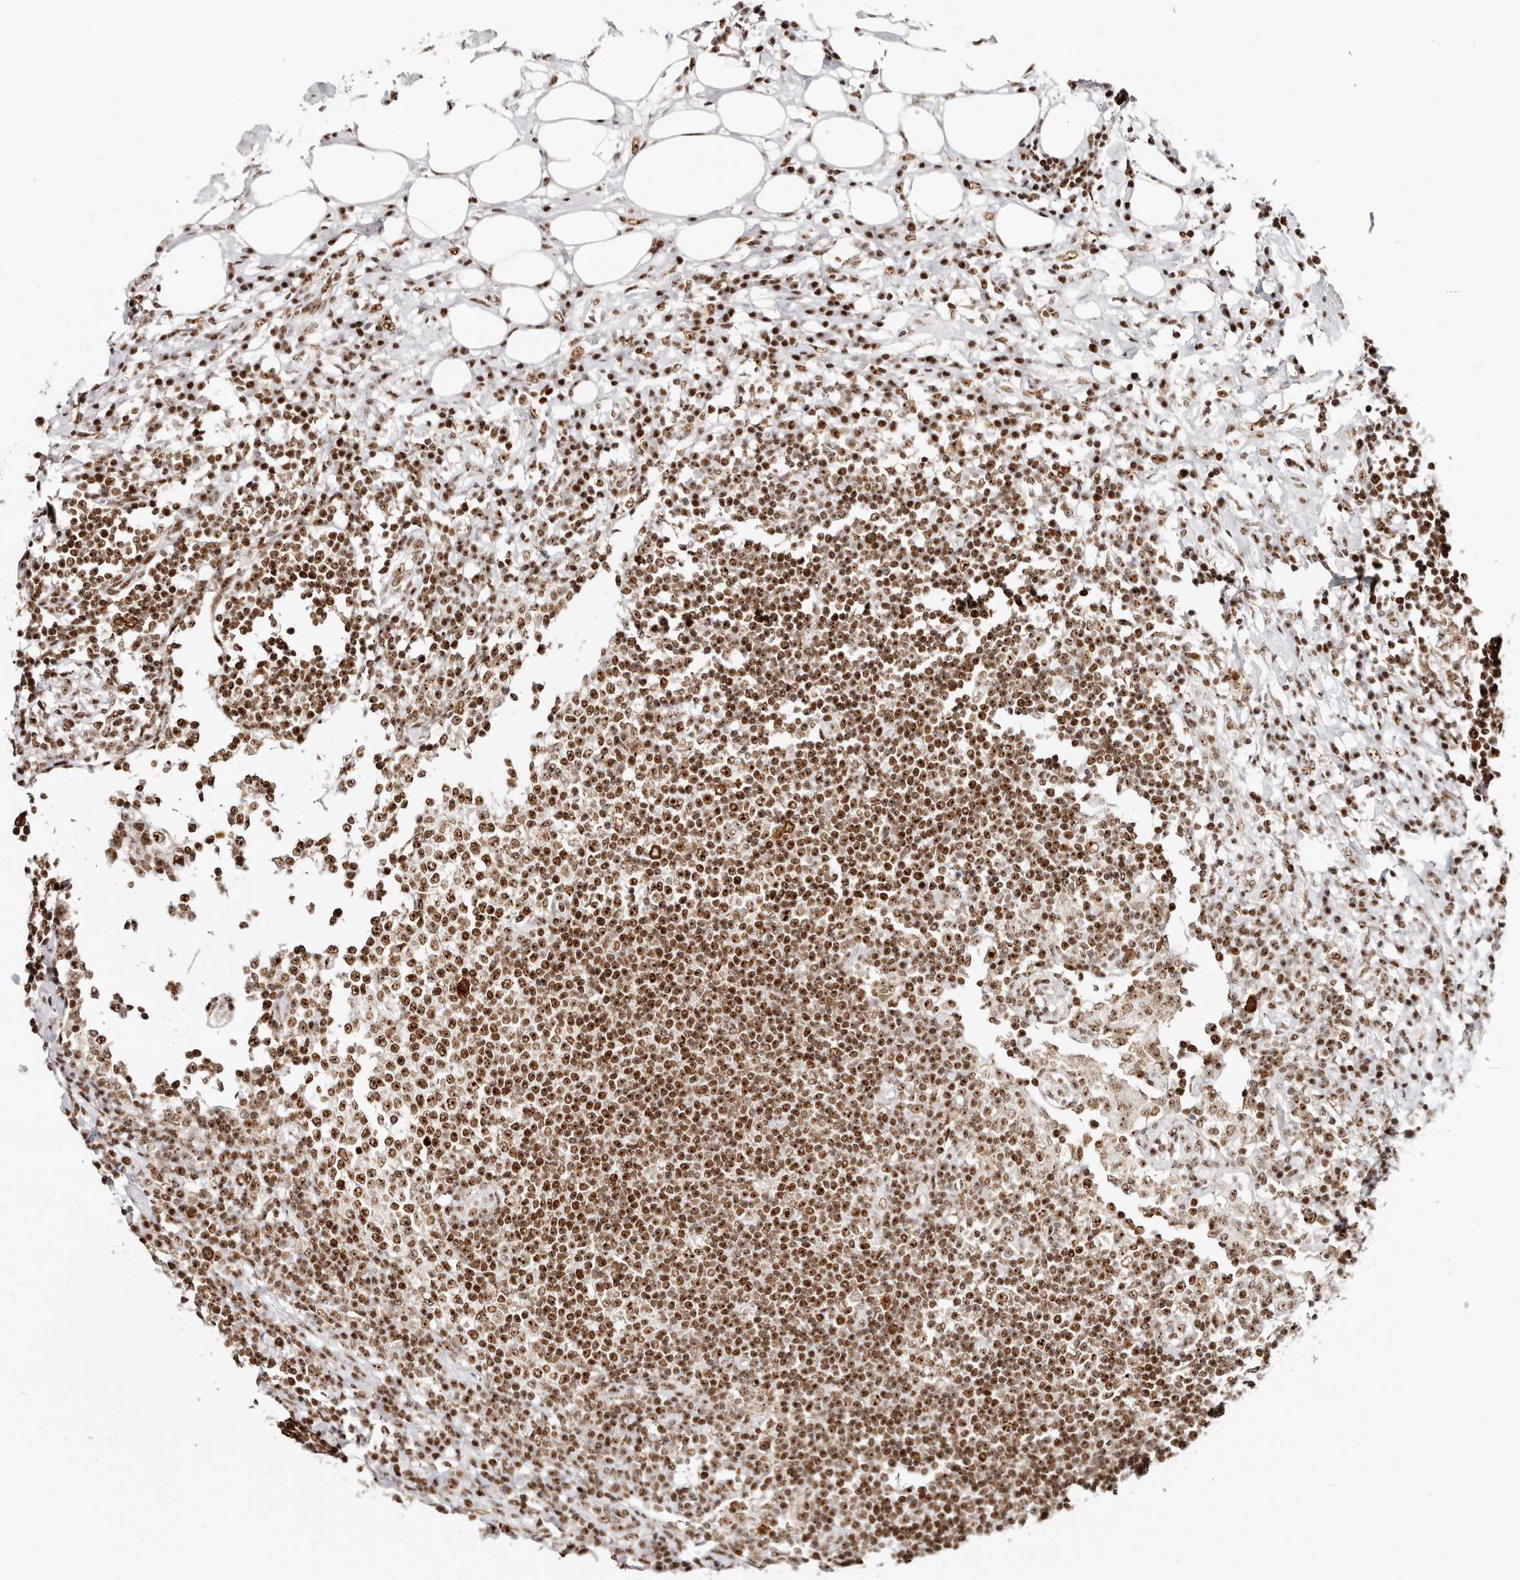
{"staining": {"intensity": "strong", "quantity": ">75%", "location": "nuclear"}, "tissue": "lymph node", "cell_type": "Non-germinal center cells", "image_type": "normal", "snomed": [{"axis": "morphology", "description": "Normal tissue, NOS"}, {"axis": "topography", "description": "Lymph node"}], "caption": "IHC micrograph of unremarkable human lymph node stained for a protein (brown), which reveals high levels of strong nuclear staining in approximately >75% of non-germinal center cells.", "gene": "IQGAP3", "patient": {"sex": "female", "age": 53}}